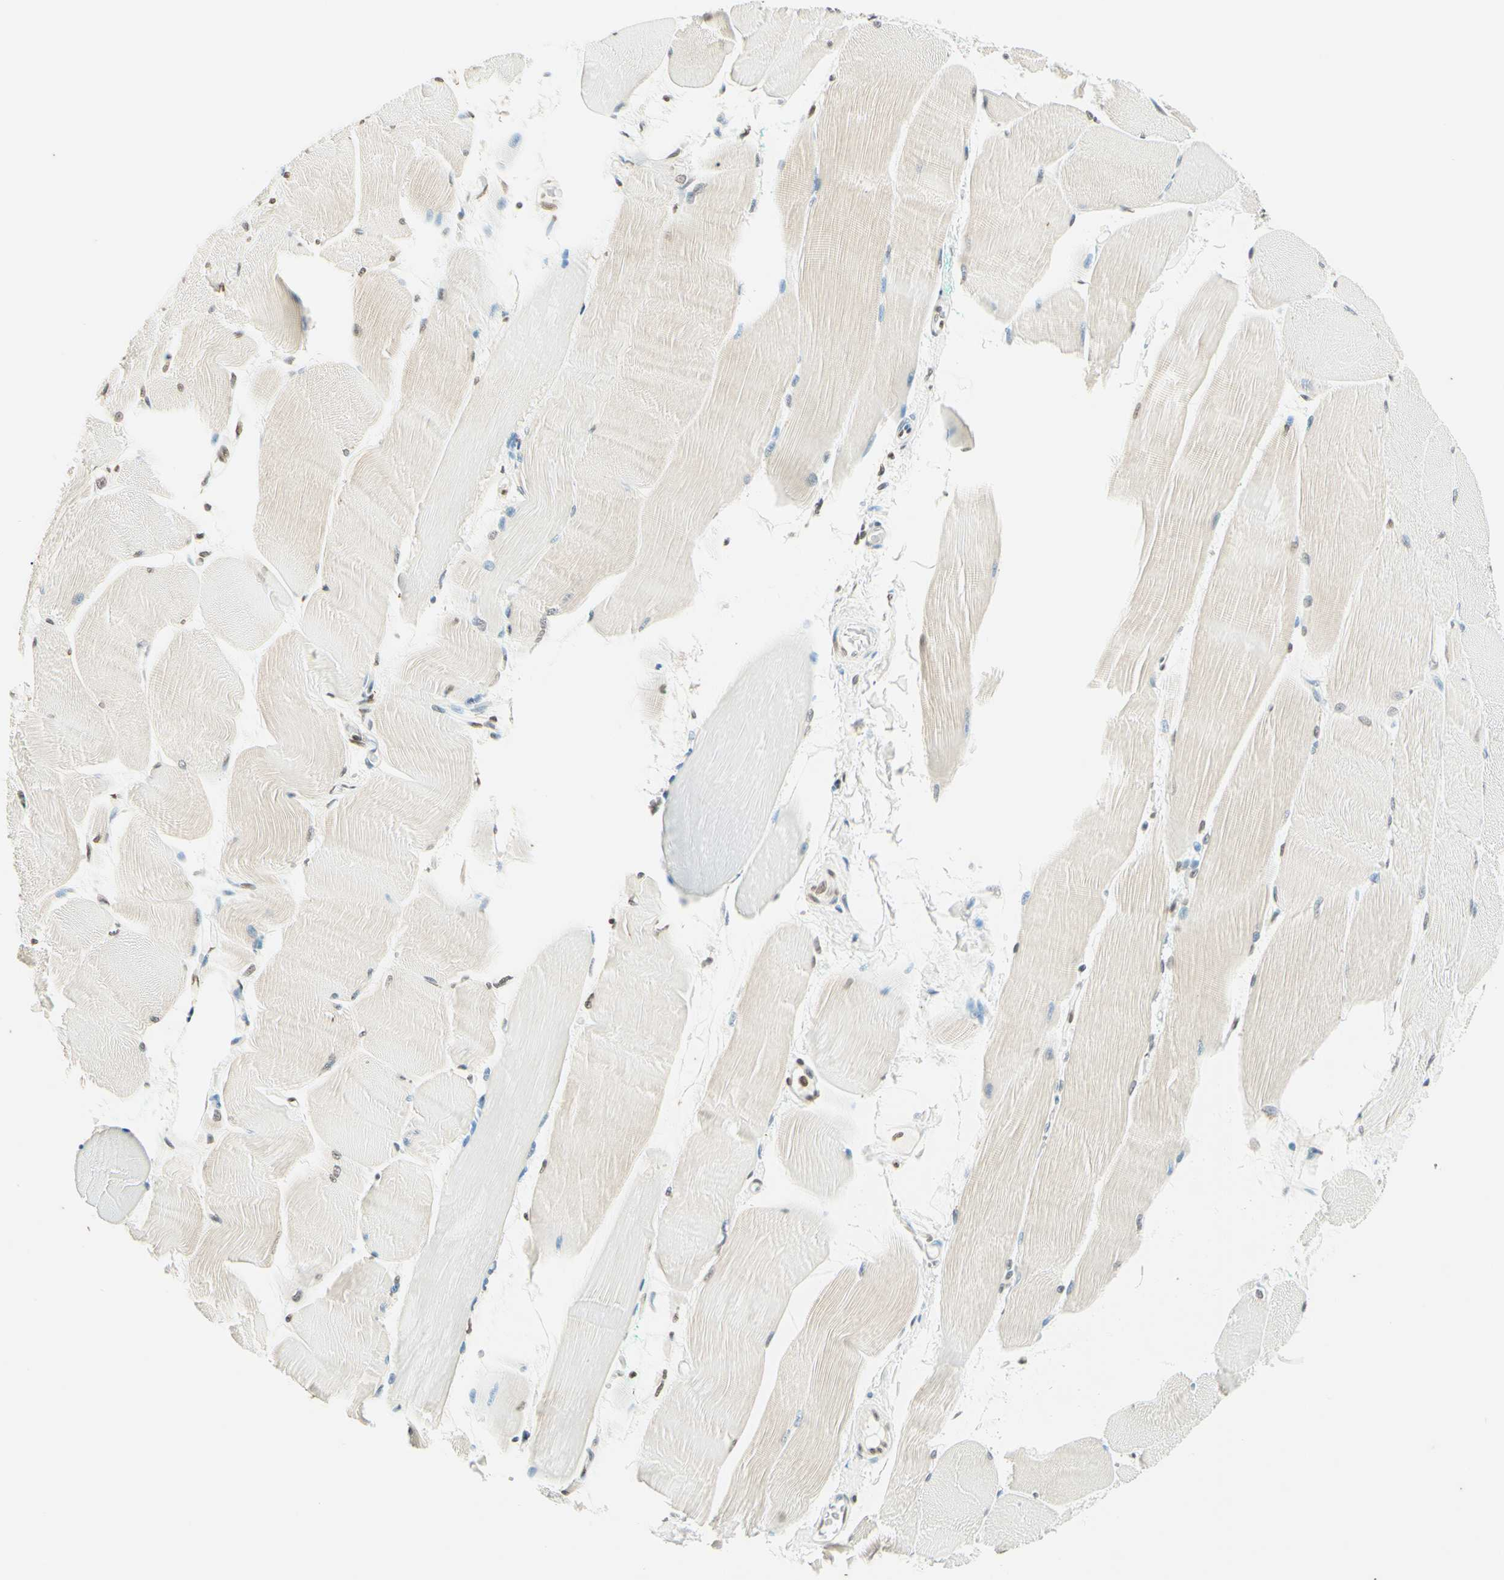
{"staining": {"intensity": "moderate", "quantity": "25%-75%", "location": "nuclear"}, "tissue": "skeletal muscle", "cell_type": "Myocytes", "image_type": "normal", "snomed": [{"axis": "morphology", "description": "Normal tissue, NOS"}, {"axis": "morphology", "description": "Squamous cell carcinoma, NOS"}, {"axis": "topography", "description": "Skeletal muscle"}], "caption": "Immunohistochemistry histopathology image of normal human skeletal muscle stained for a protein (brown), which demonstrates medium levels of moderate nuclear positivity in approximately 25%-75% of myocytes.", "gene": "MSH2", "patient": {"sex": "male", "age": 51}}